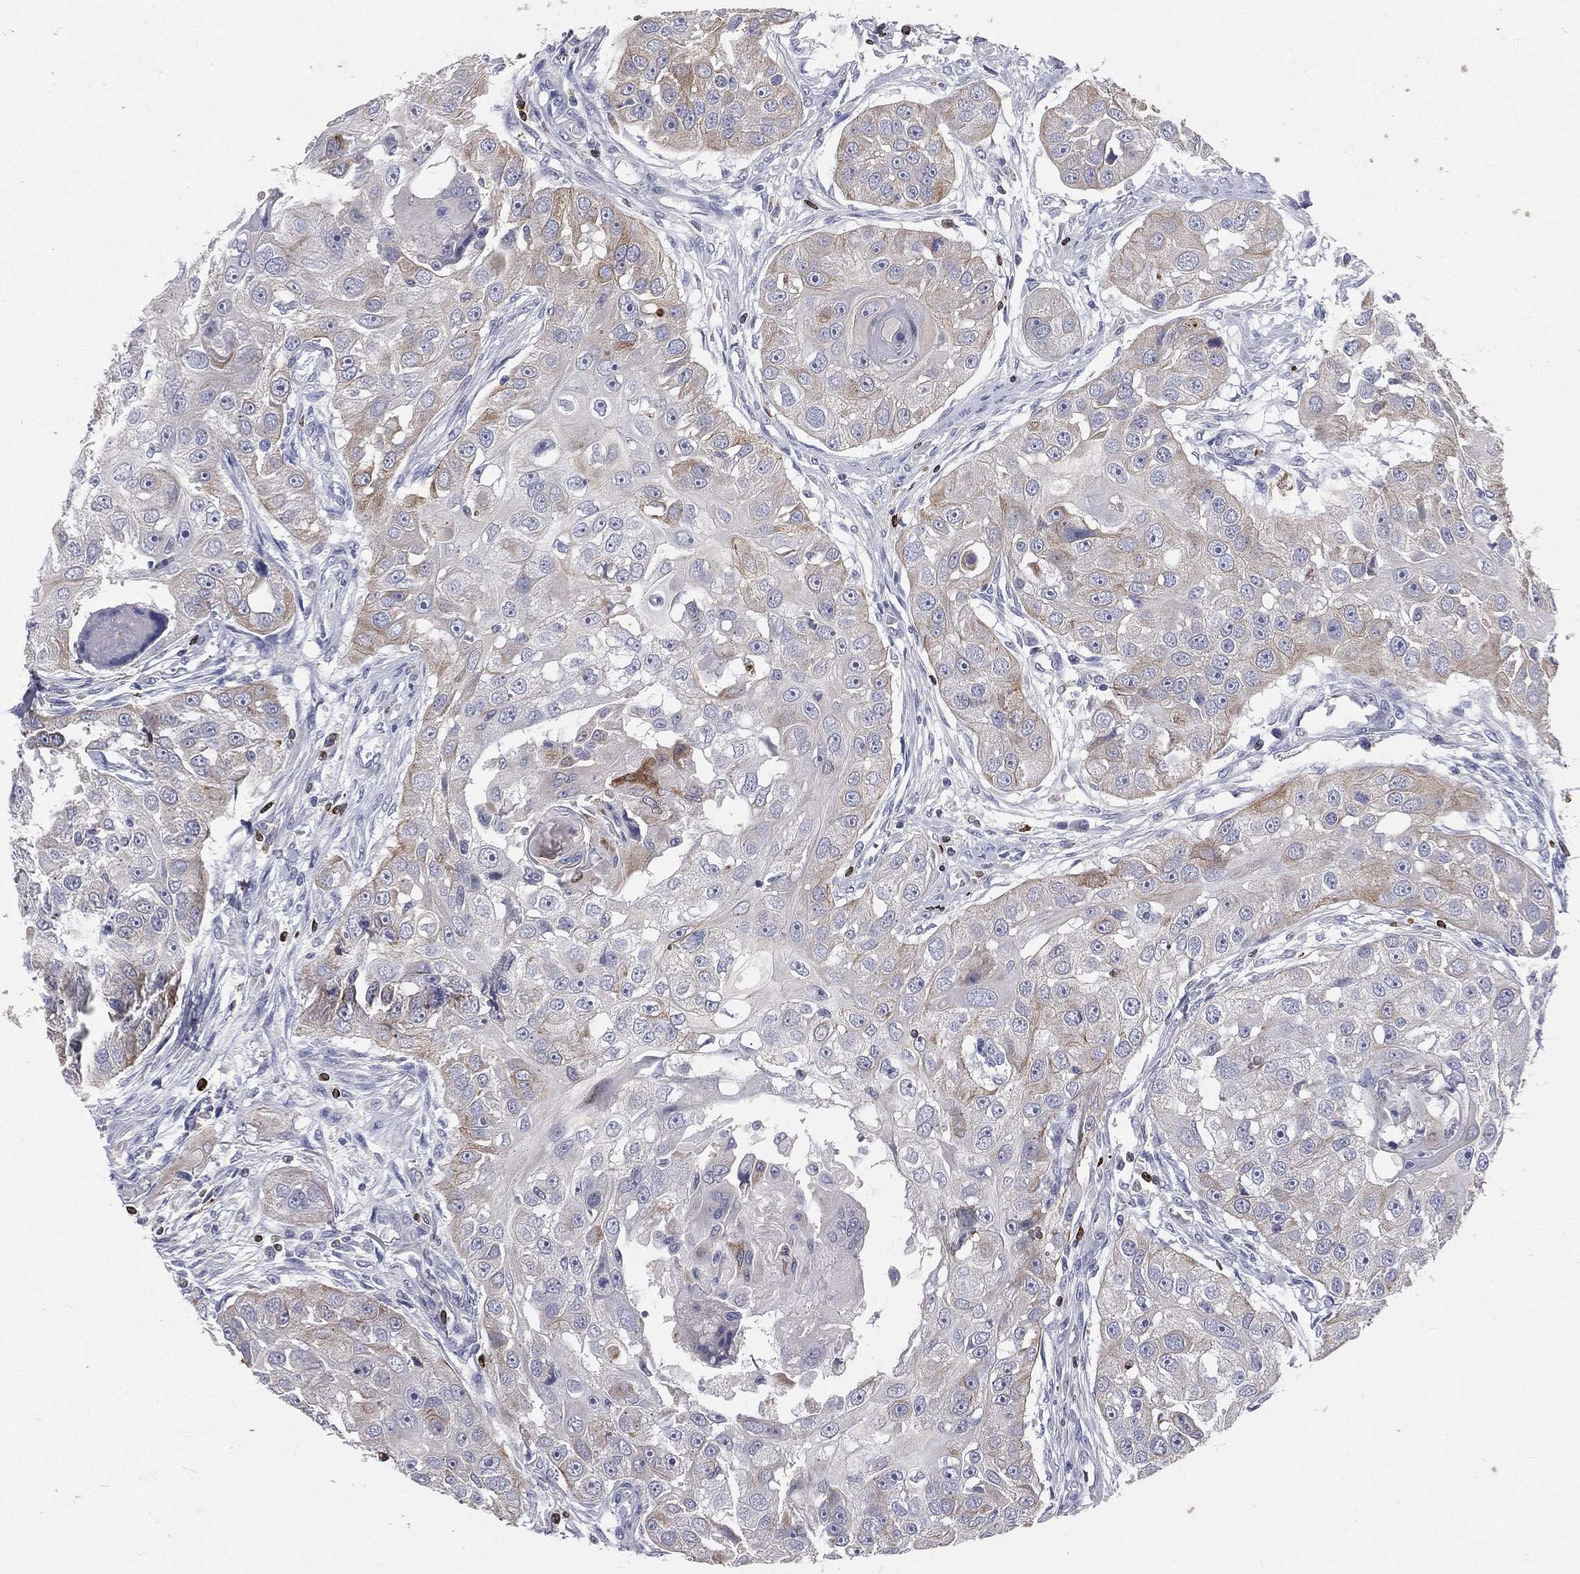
{"staining": {"intensity": "weak", "quantity": "<25%", "location": "cytoplasmic/membranous"}, "tissue": "head and neck cancer", "cell_type": "Tumor cells", "image_type": "cancer", "snomed": [{"axis": "morphology", "description": "Squamous cell carcinoma, NOS"}, {"axis": "topography", "description": "Head-Neck"}], "caption": "Immunohistochemistry photomicrograph of human squamous cell carcinoma (head and neck) stained for a protein (brown), which reveals no expression in tumor cells. (DAB (3,3'-diaminobenzidine) immunohistochemistry visualized using brightfield microscopy, high magnification).", "gene": "CTSW", "patient": {"sex": "male", "age": 51}}